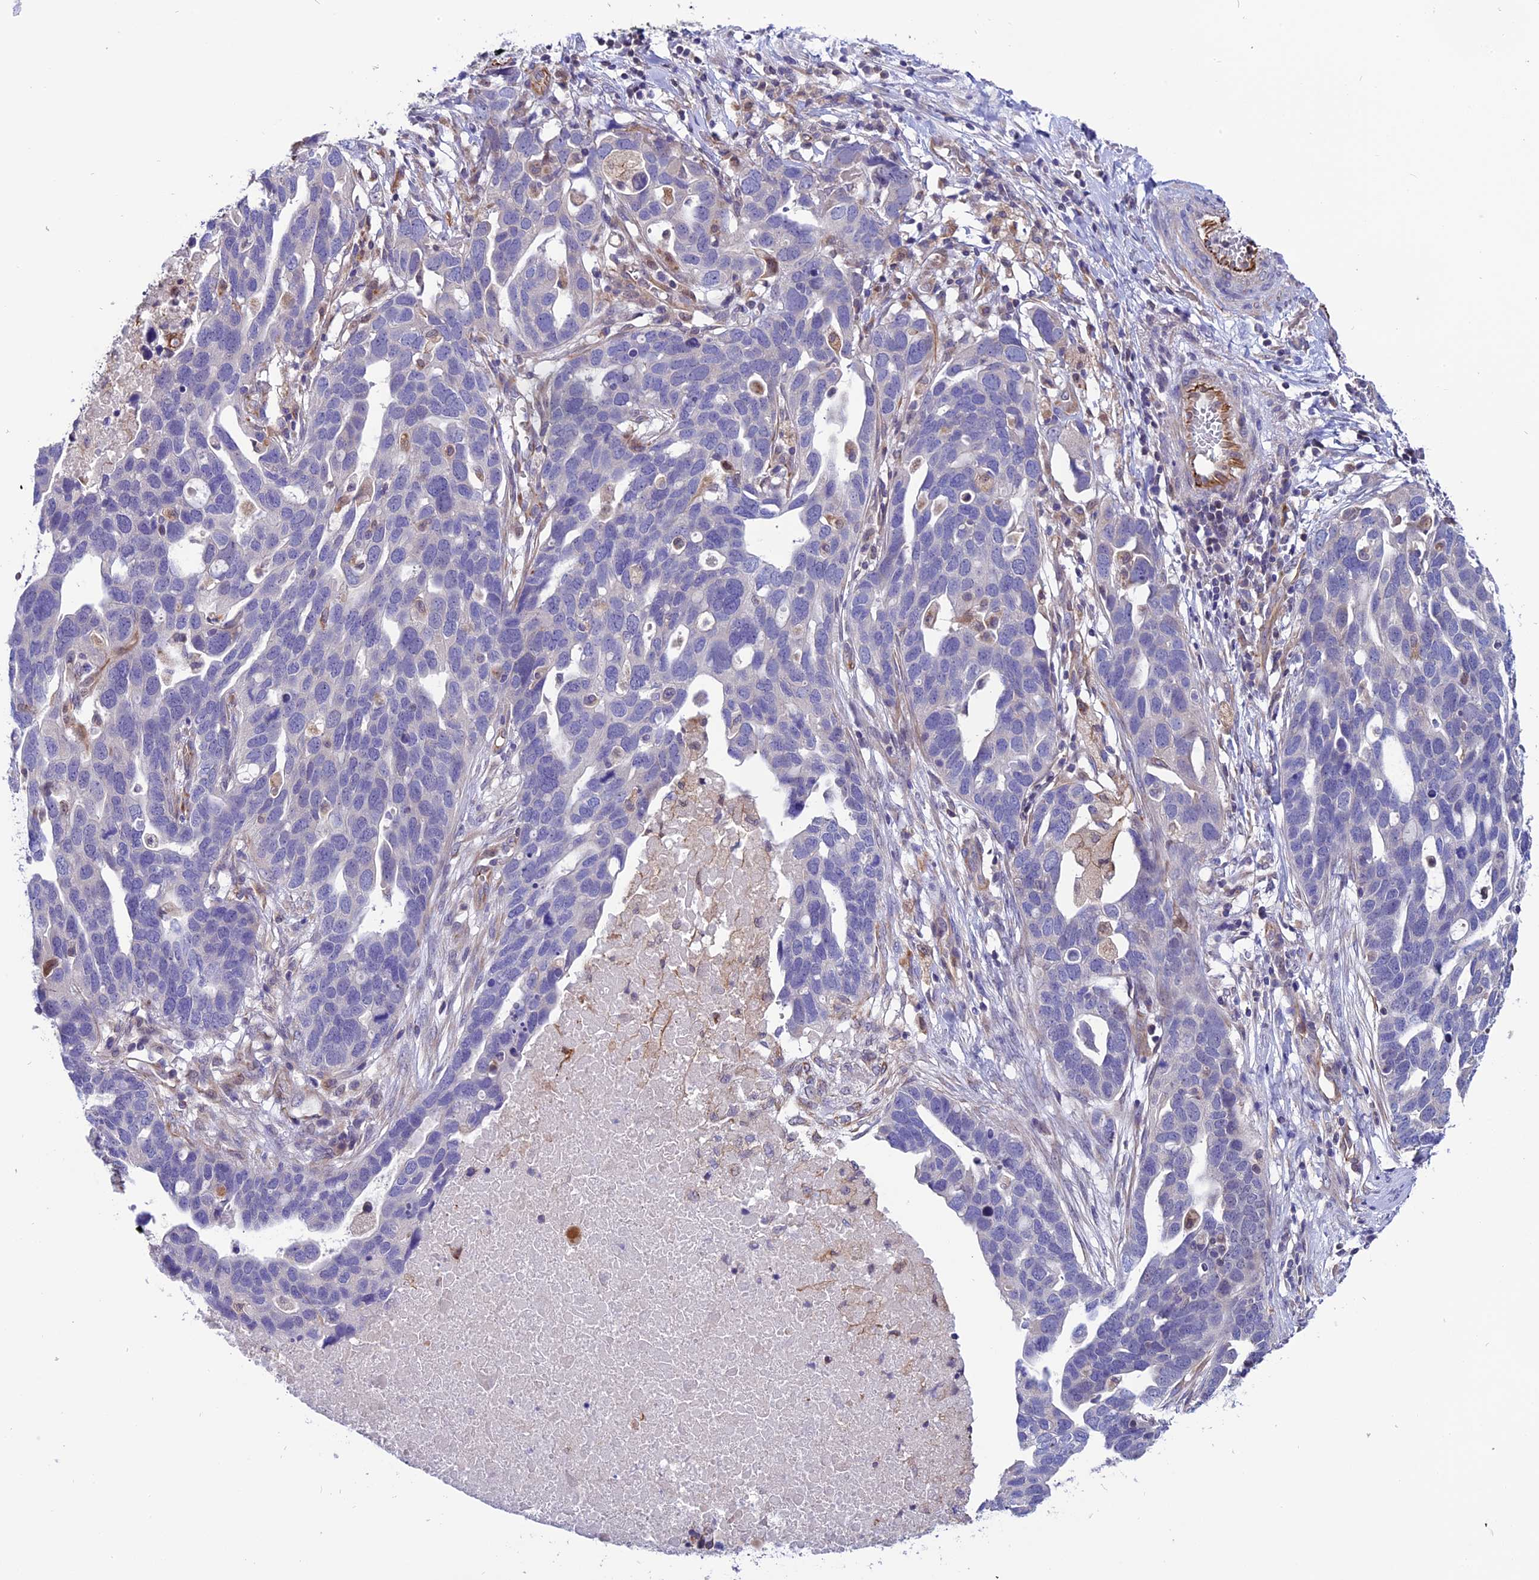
{"staining": {"intensity": "negative", "quantity": "none", "location": "none"}, "tissue": "ovarian cancer", "cell_type": "Tumor cells", "image_type": "cancer", "snomed": [{"axis": "morphology", "description": "Cystadenocarcinoma, serous, NOS"}, {"axis": "topography", "description": "Ovary"}], "caption": "A histopathology image of ovarian serous cystadenocarcinoma stained for a protein reveals no brown staining in tumor cells.", "gene": "PDILT", "patient": {"sex": "female", "age": 54}}